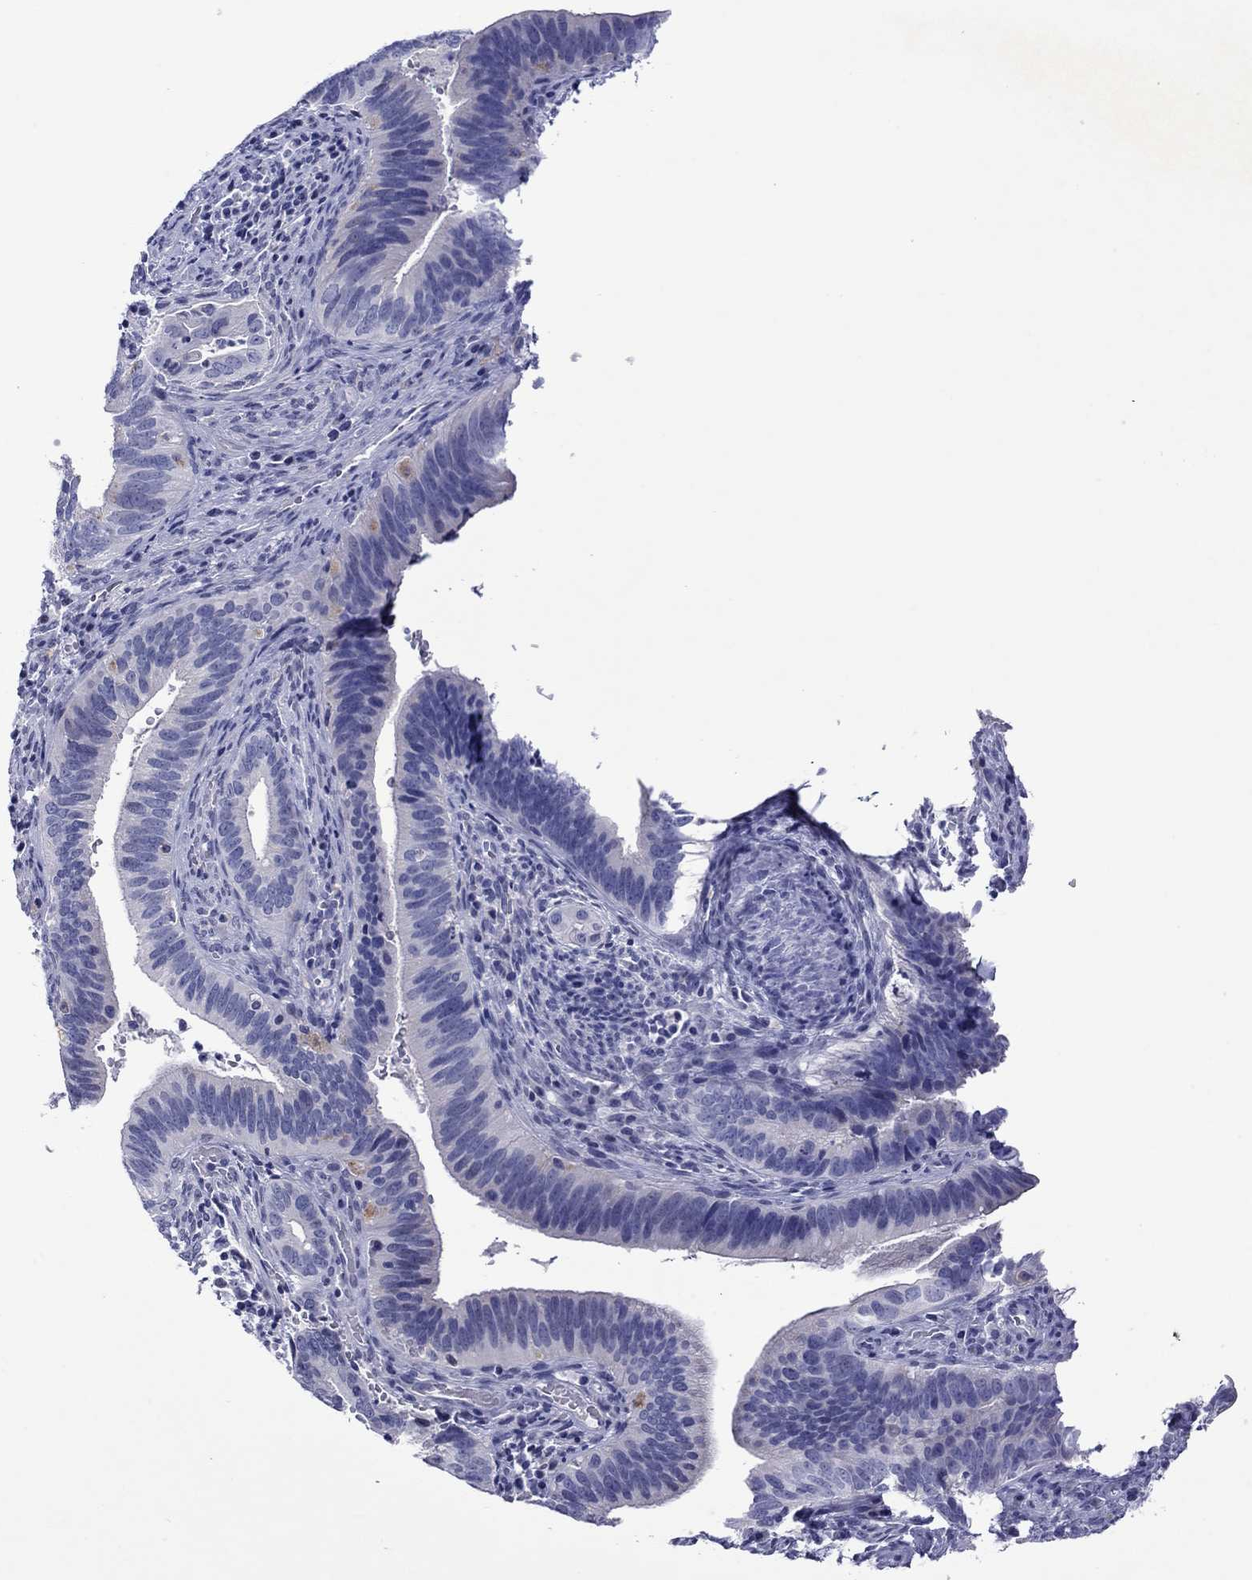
{"staining": {"intensity": "negative", "quantity": "none", "location": "none"}, "tissue": "cervical cancer", "cell_type": "Tumor cells", "image_type": "cancer", "snomed": [{"axis": "morphology", "description": "Adenocarcinoma, NOS"}, {"axis": "topography", "description": "Cervix"}], "caption": "A high-resolution micrograph shows immunohistochemistry (IHC) staining of cervical cancer, which displays no significant positivity in tumor cells. (Brightfield microscopy of DAB immunohistochemistry at high magnification).", "gene": "PIWIL1", "patient": {"sex": "female", "age": 42}}